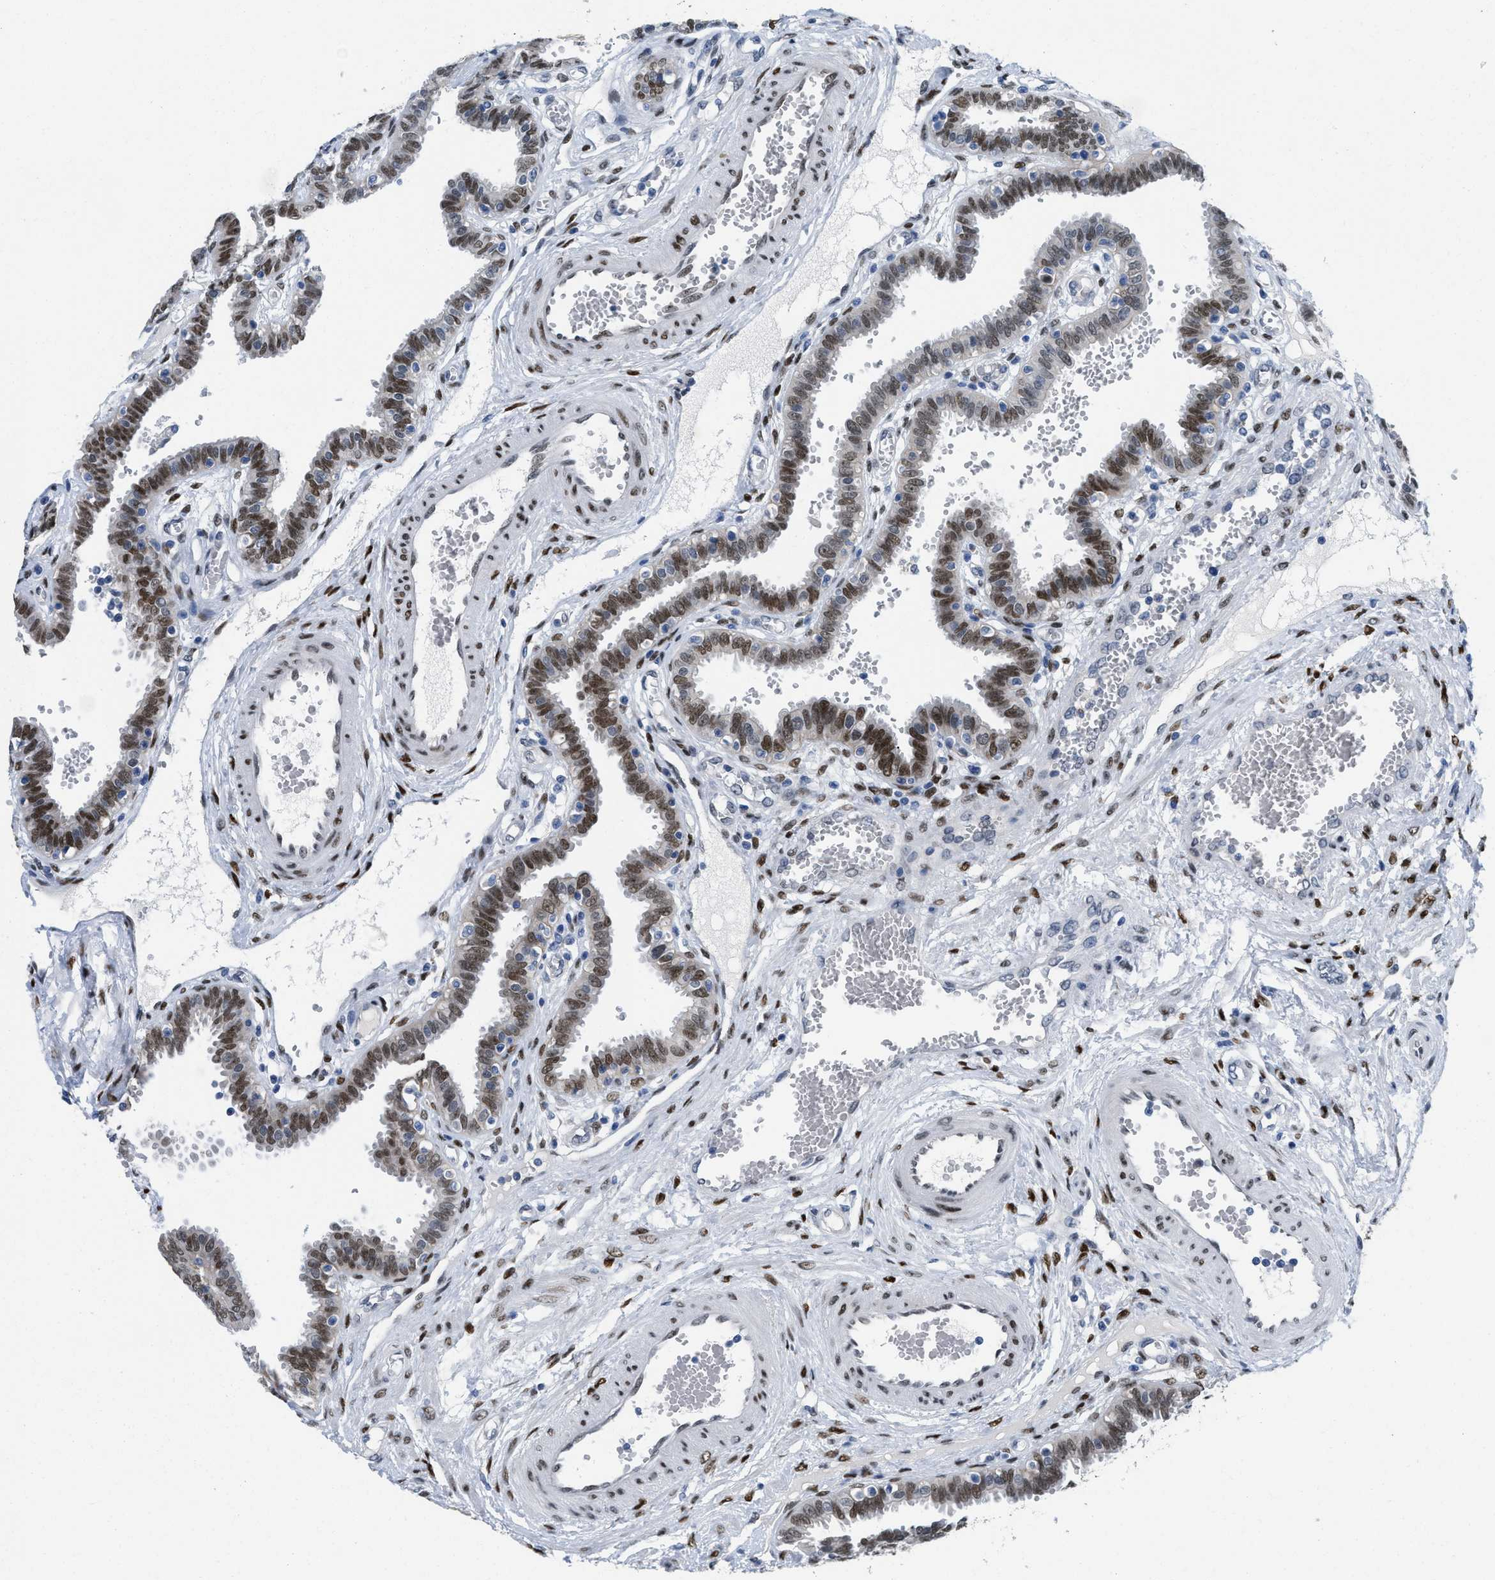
{"staining": {"intensity": "strong", "quantity": ">75%", "location": "nuclear"}, "tissue": "fallopian tube", "cell_type": "Glandular cells", "image_type": "normal", "snomed": [{"axis": "morphology", "description": "Normal tissue, NOS"}, {"axis": "topography", "description": "Fallopian tube"}], "caption": "Protein staining of normal fallopian tube shows strong nuclear expression in approximately >75% of glandular cells. (DAB (3,3'-diaminobenzidine) IHC, brown staining for protein, blue staining for nuclei).", "gene": "NFIX", "patient": {"sex": "female", "age": 32}}